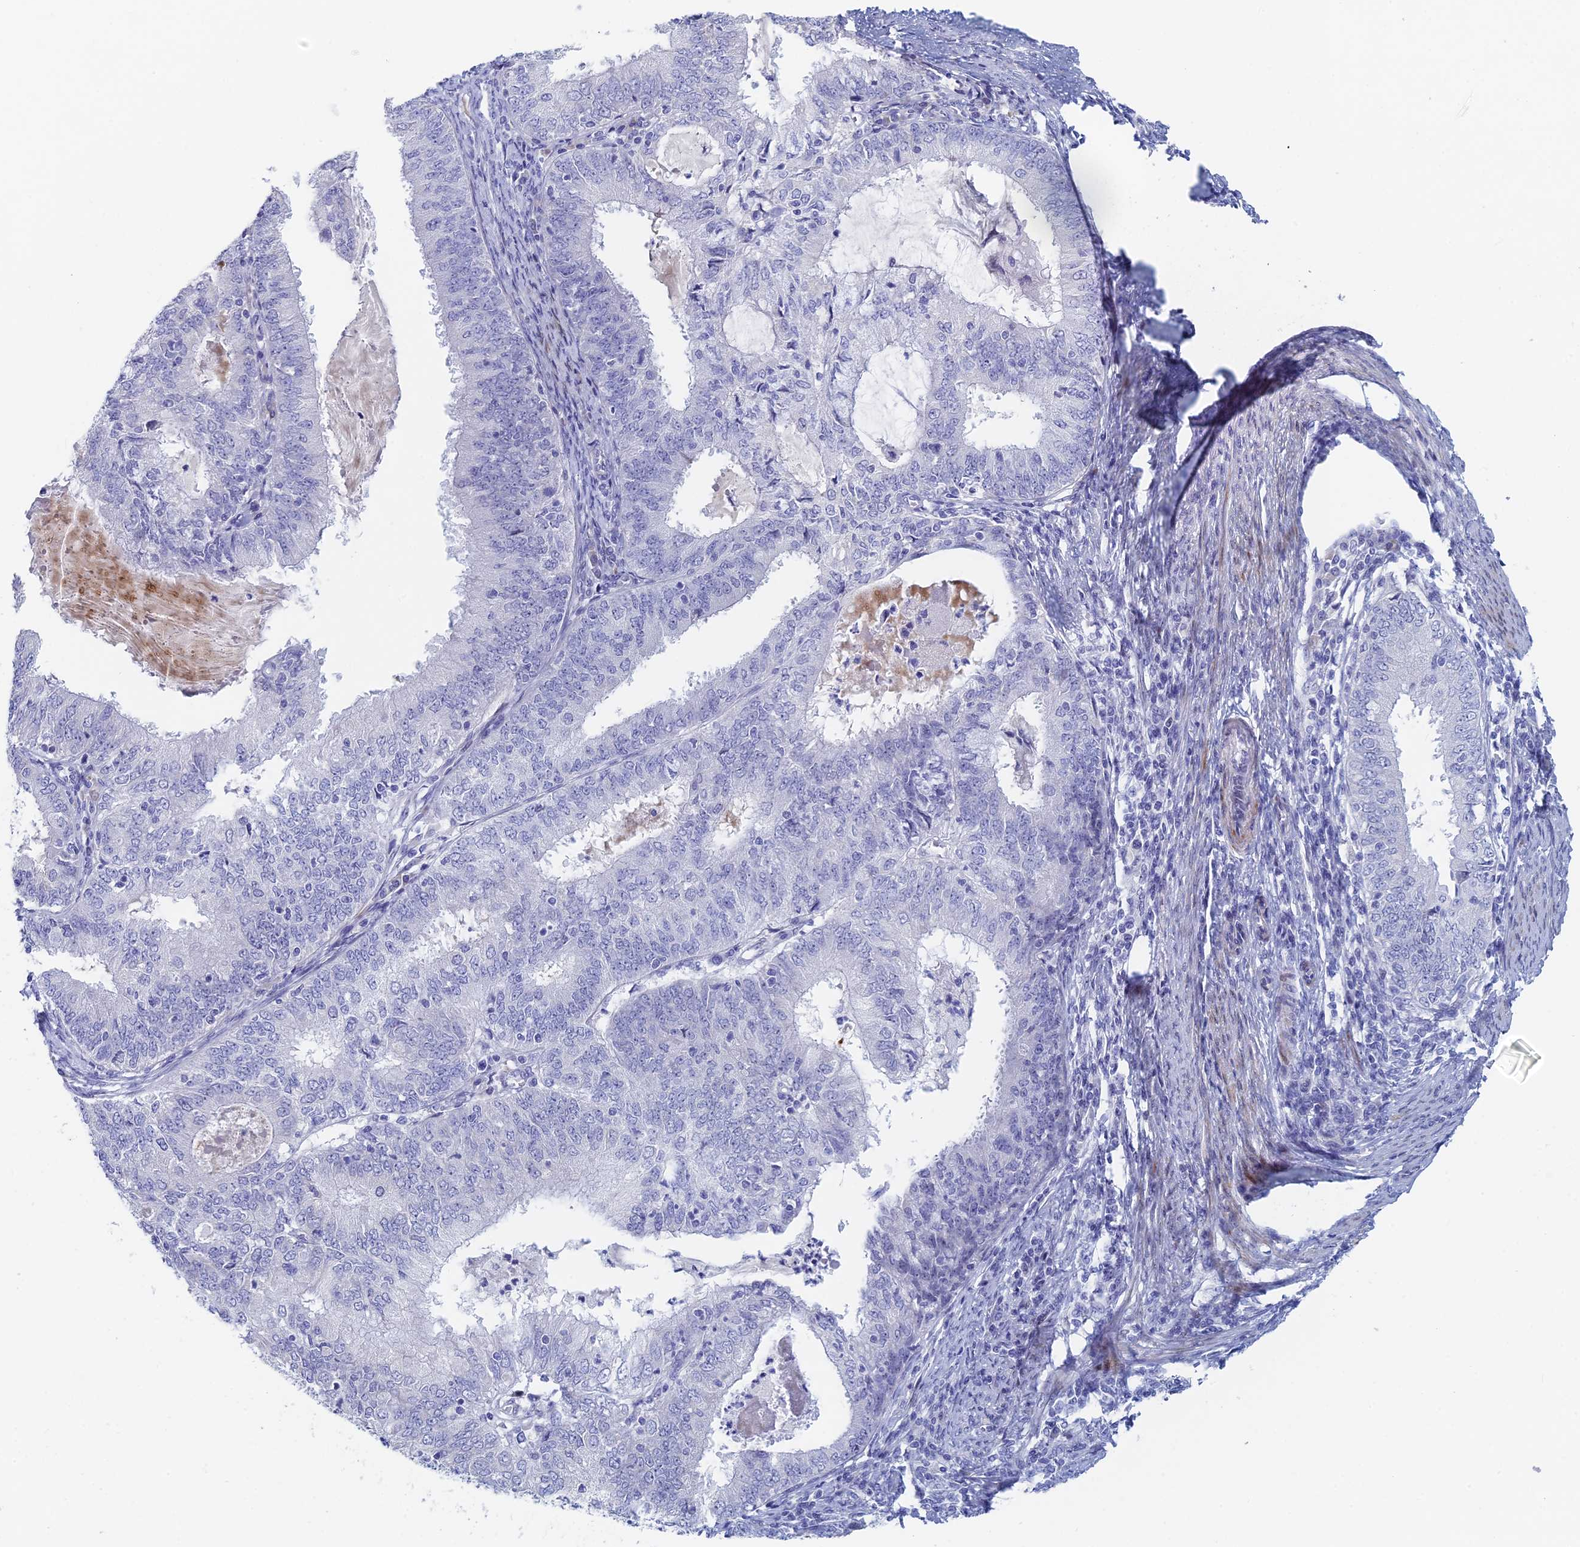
{"staining": {"intensity": "negative", "quantity": "none", "location": "none"}, "tissue": "endometrial cancer", "cell_type": "Tumor cells", "image_type": "cancer", "snomed": [{"axis": "morphology", "description": "Adenocarcinoma, NOS"}, {"axis": "topography", "description": "Endometrium"}], "caption": "The immunohistochemistry (IHC) histopathology image has no significant positivity in tumor cells of endometrial cancer (adenocarcinoma) tissue.", "gene": "DRGX", "patient": {"sex": "female", "age": 57}}